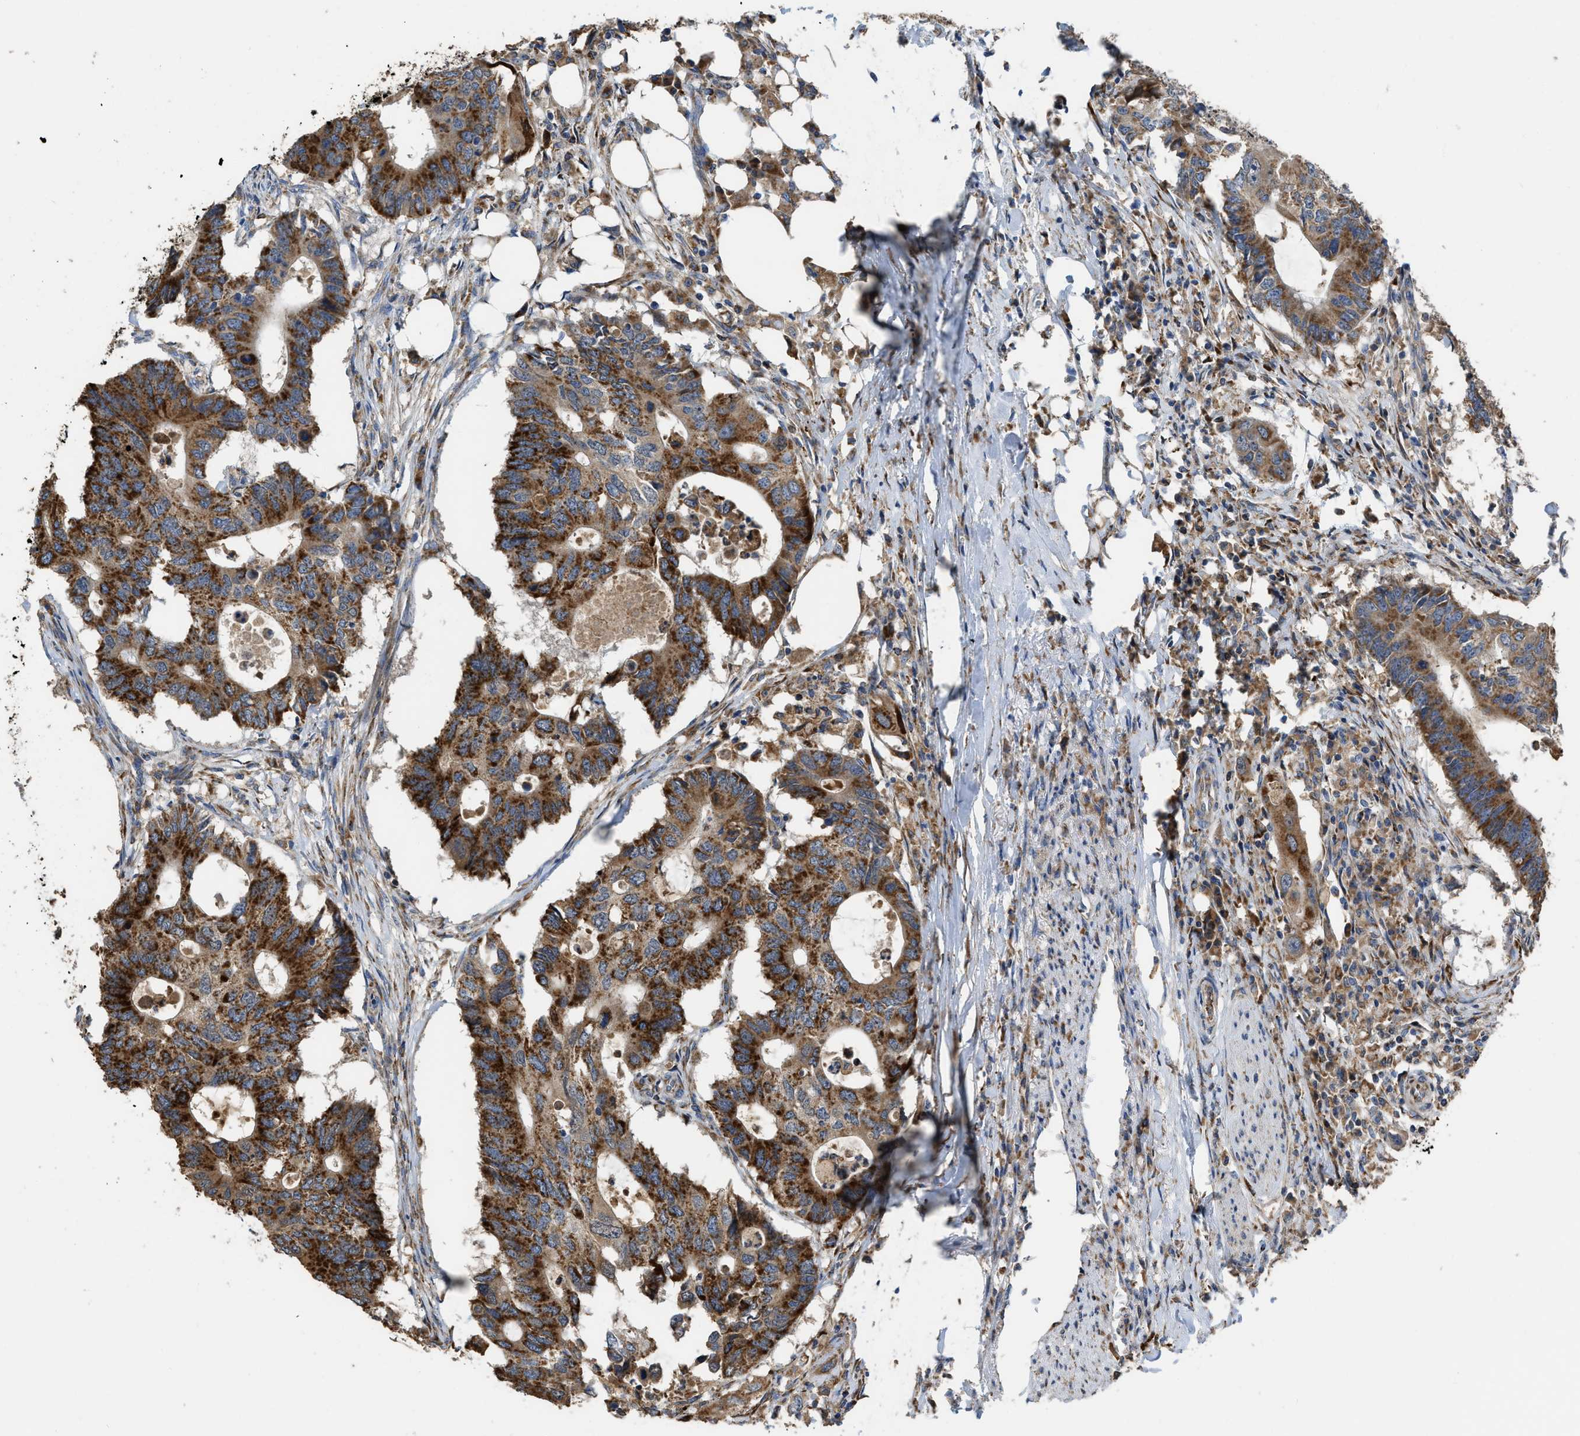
{"staining": {"intensity": "strong", "quantity": ">75%", "location": "cytoplasmic/membranous"}, "tissue": "colorectal cancer", "cell_type": "Tumor cells", "image_type": "cancer", "snomed": [{"axis": "morphology", "description": "Adenocarcinoma, NOS"}, {"axis": "topography", "description": "Colon"}], "caption": "Colorectal adenocarcinoma stained for a protein reveals strong cytoplasmic/membranous positivity in tumor cells.", "gene": "AK2", "patient": {"sex": "male", "age": 71}}